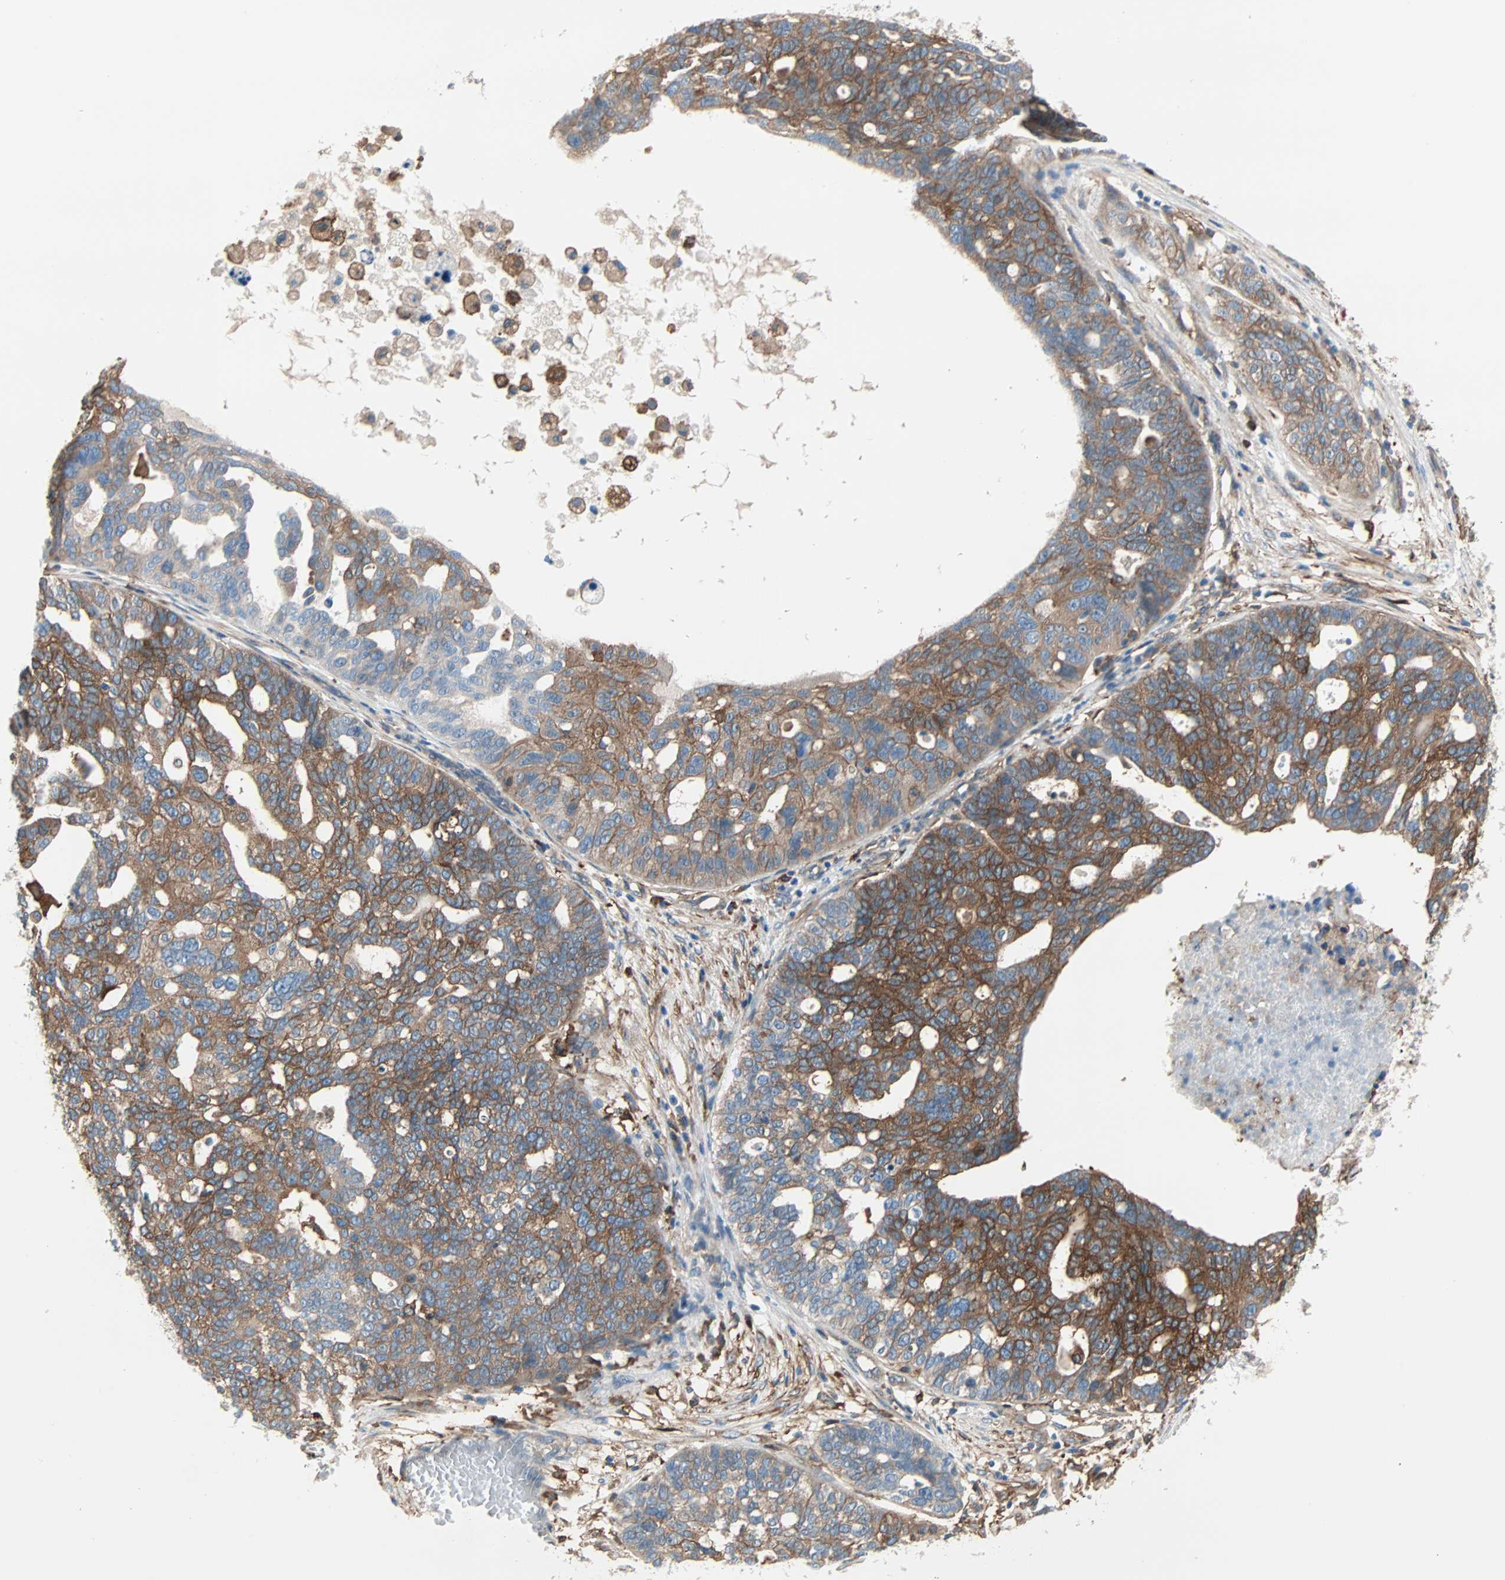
{"staining": {"intensity": "moderate", "quantity": ">75%", "location": "cytoplasmic/membranous"}, "tissue": "ovarian cancer", "cell_type": "Tumor cells", "image_type": "cancer", "snomed": [{"axis": "morphology", "description": "Cystadenocarcinoma, serous, NOS"}, {"axis": "topography", "description": "Ovary"}], "caption": "Tumor cells show medium levels of moderate cytoplasmic/membranous expression in approximately >75% of cells in ovarian serous cystadenocarcinoma.", "gene": "EPB41L2", "patient": {"sex": "female", "age": 59}}